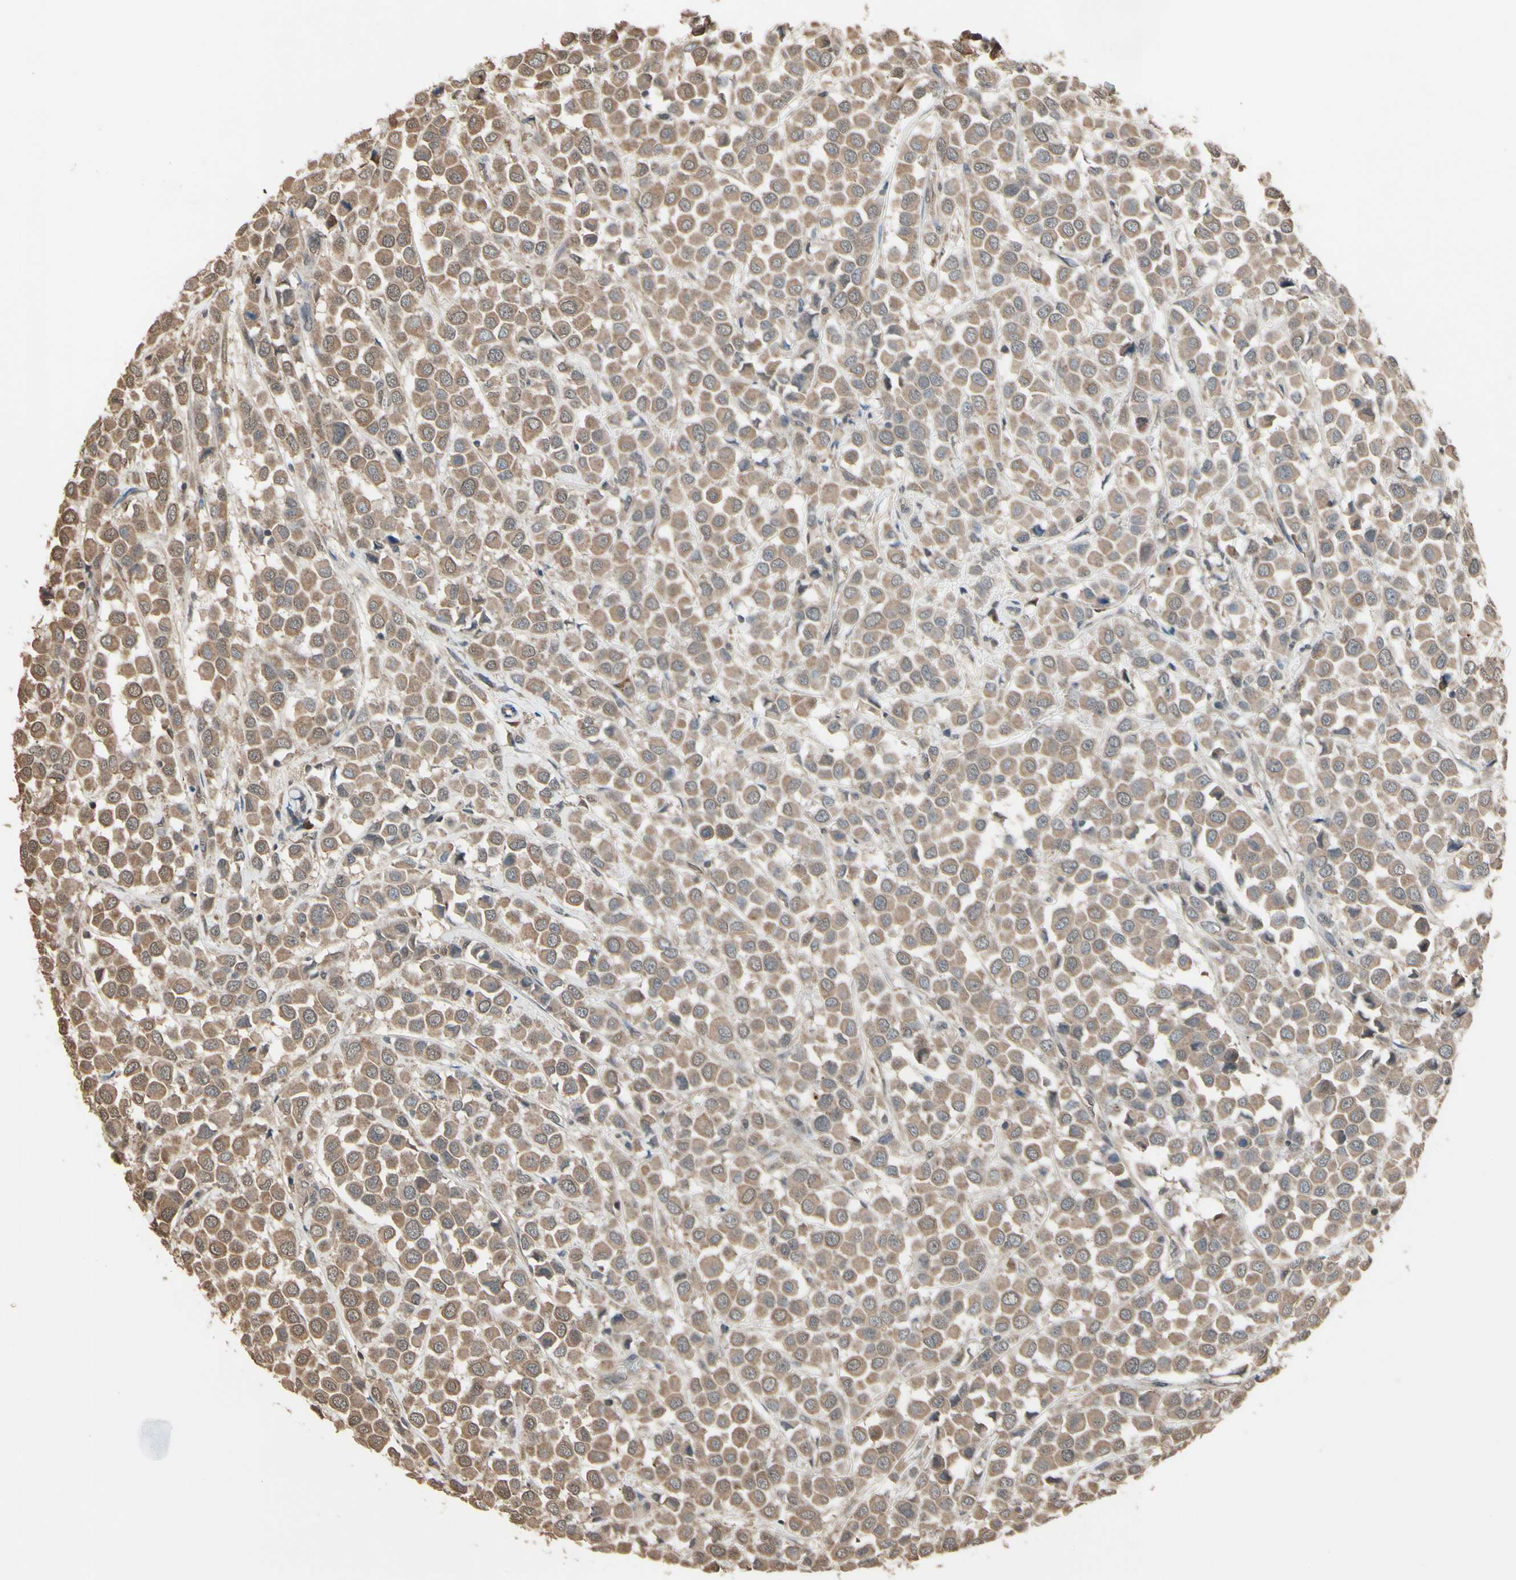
{"staining": {"intensity": "moderate", "quantity": ">75%", "location": "cytoplasmic/membranous"}, "tissue": "breast cancer", "cell_type": "Tumor cells", "image_type": "cancer", "snomed": [{"axis": "morphology", "description": "Duct carcinoma"}, {"axis": "topography", "description": "Breast"}], "caption": "Immunohistochemical staining of breast cancer shows medium levels of moderate cytoplasmic/membranous expression in approximately >75% of tumor cells. The staining was performed using DAB (3,3'-diaminobenzidine), with brown indicating positive protein expression. Nuclei are stained blue with hematoxylin.", "gene": "PNPLA7", "patient": {"sex": "female", "age": 61}}